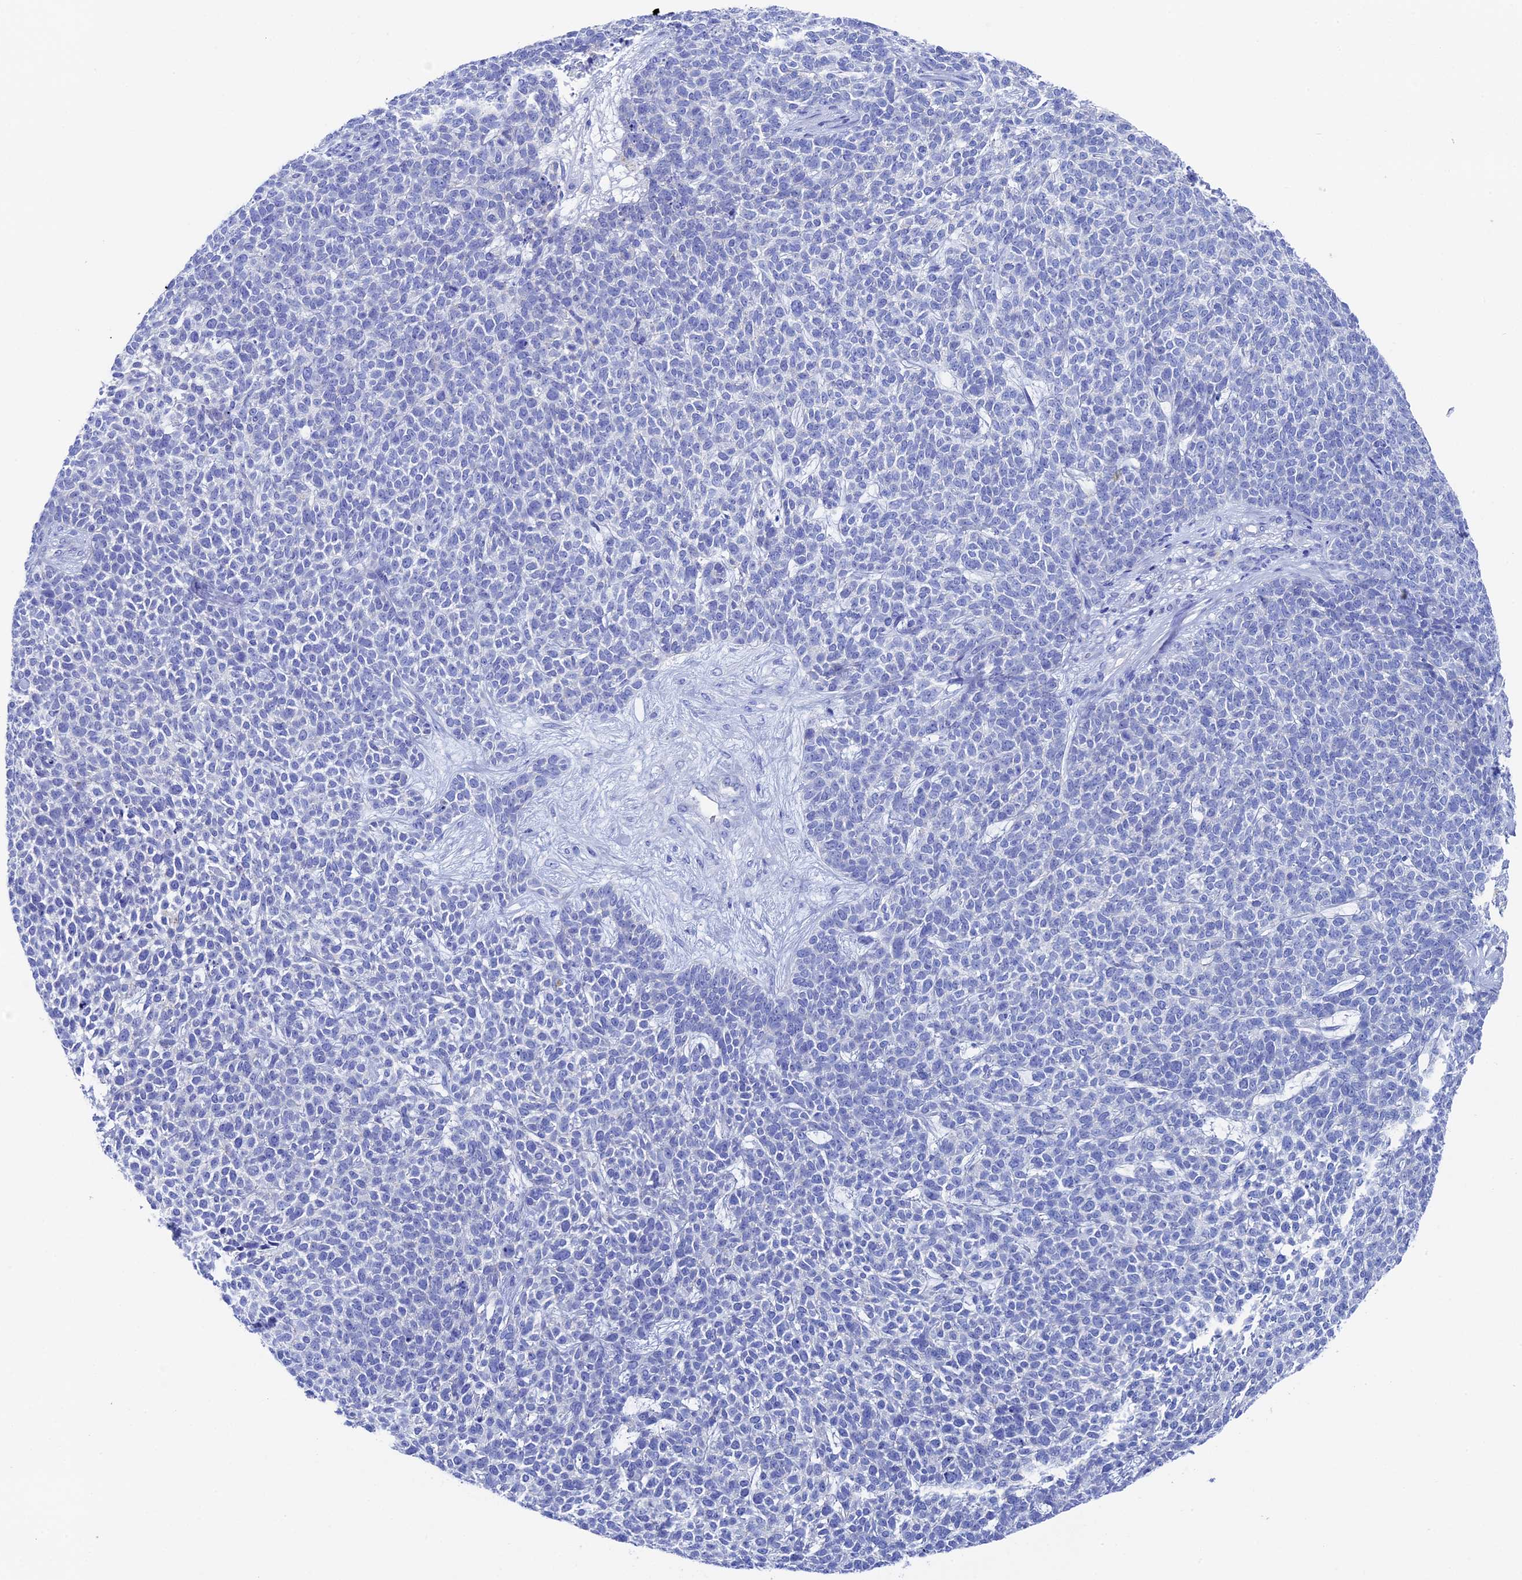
{"staining": {"intensity": "negative", "quantity": "none", "location": "none"}, "tissue": "skin cancer", "cell_type": "Tumor cells", "image_type": "cancer", "snomed": [{"axis": "morphology", "description": "Basal cell carcinoma"}, {"axis": "topography", "description": "Skin"}], "caption": "An immunohistochemistry image of skin basal cell carcinoma is shown. There is no staining in tumor cells of skin basal cell carcinoma.", "gene": "UNC119", "patient": {"sex": "female", "age": 84}}